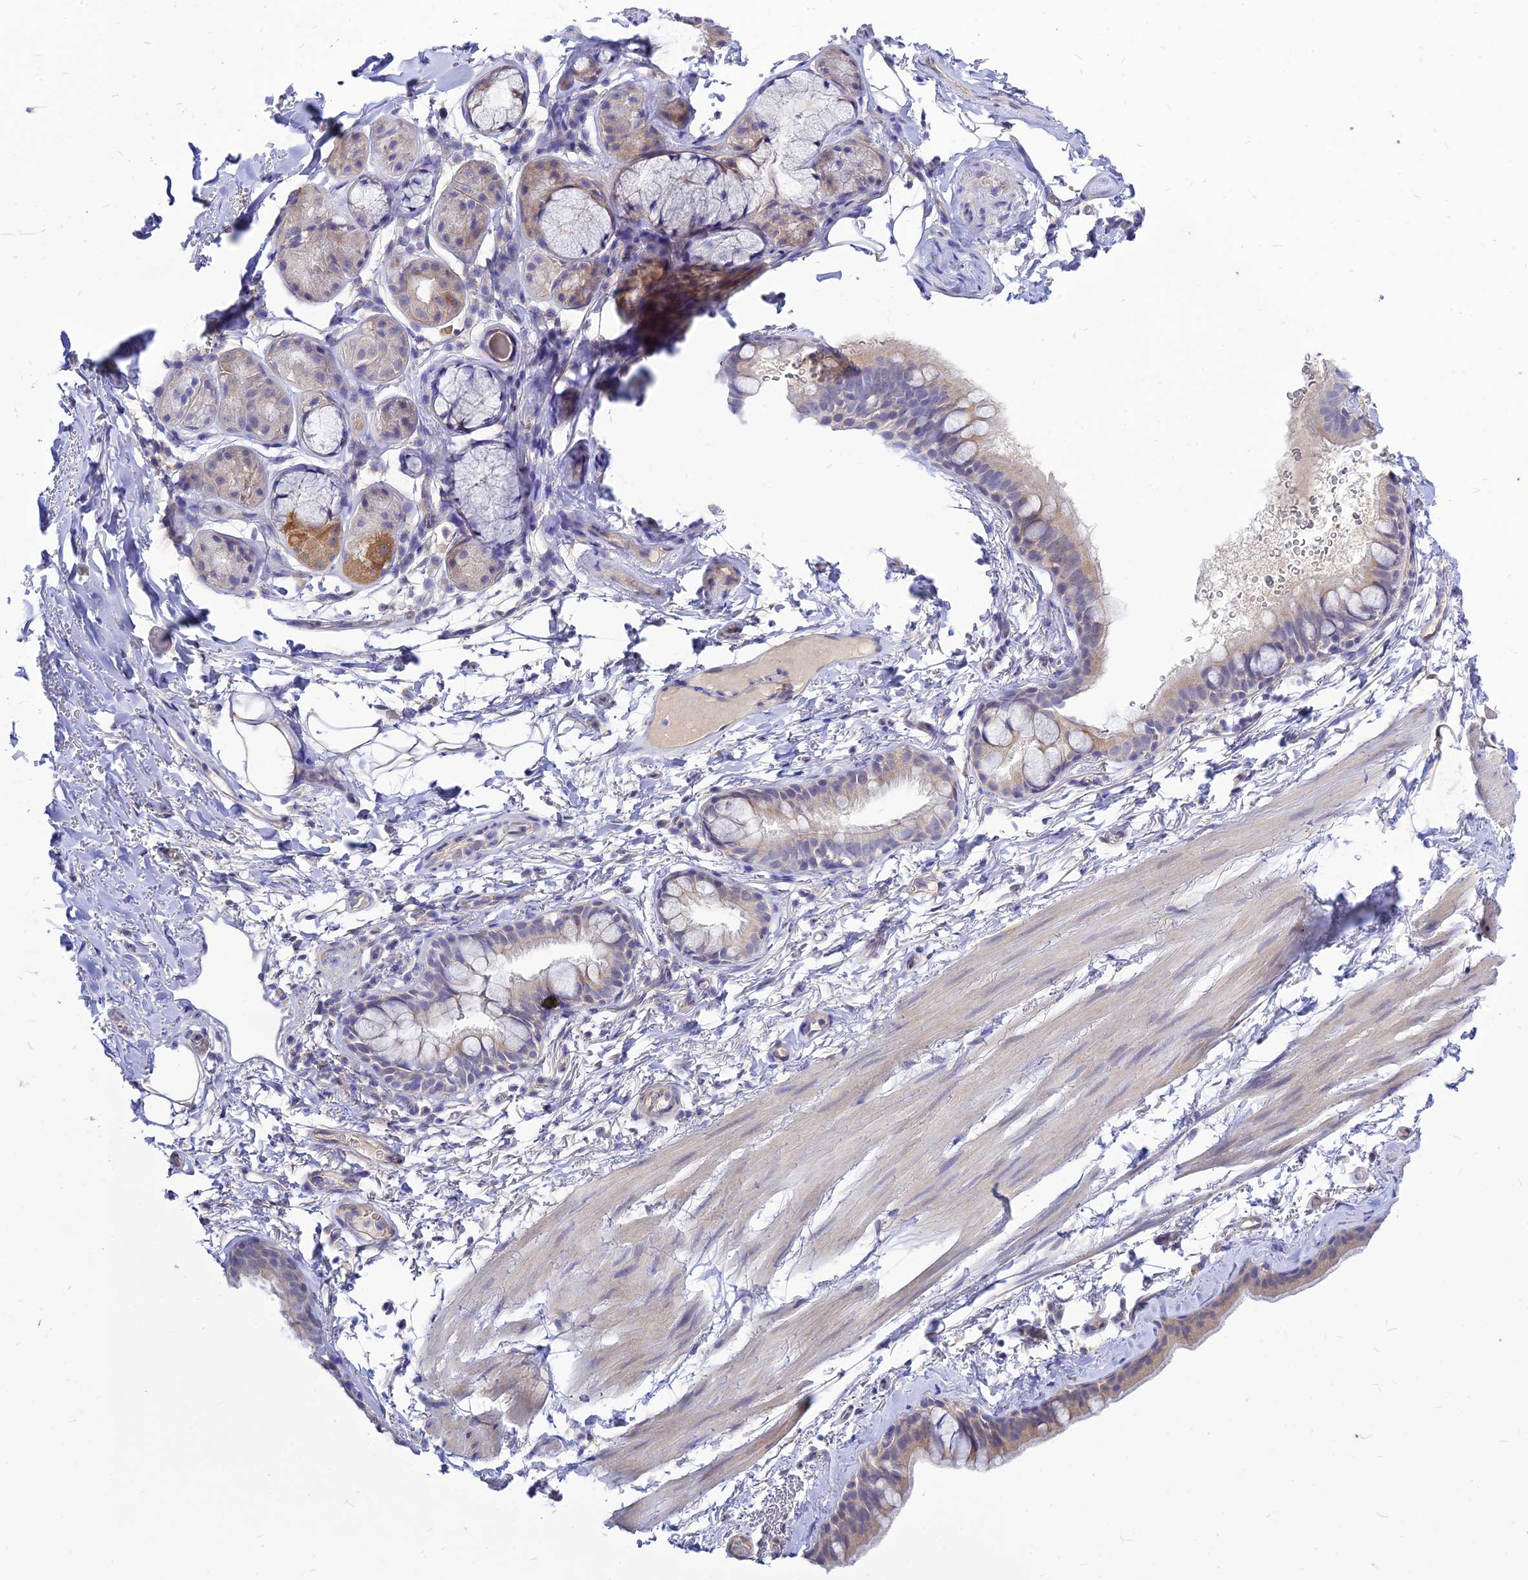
{"staining": {"intensity": "weak", "quantity": "<25%", "location": "cytoplasmic/membranous"}, "tissue": "bronchus", "cell_type": "Respiratory epithelial cells", "image_type": "normal", "snomed": [{"axis": "morphology", "description": "Normal tissue, NOS"}, {"axis": "topography", "description": "Cartilage tissue"}], "caption": "The immunohistochemistry (IHC) photomicrograph has no significant positivity in respiratory epithelial cells of bronchus. The staining was performed using DAB to visualize the protein expression in brown, while the nuclei were stained in blue with hematoxylin (Magnification: 20x).", "gene": "CZIB", "patient": {"sex": "male", "age": 63}}